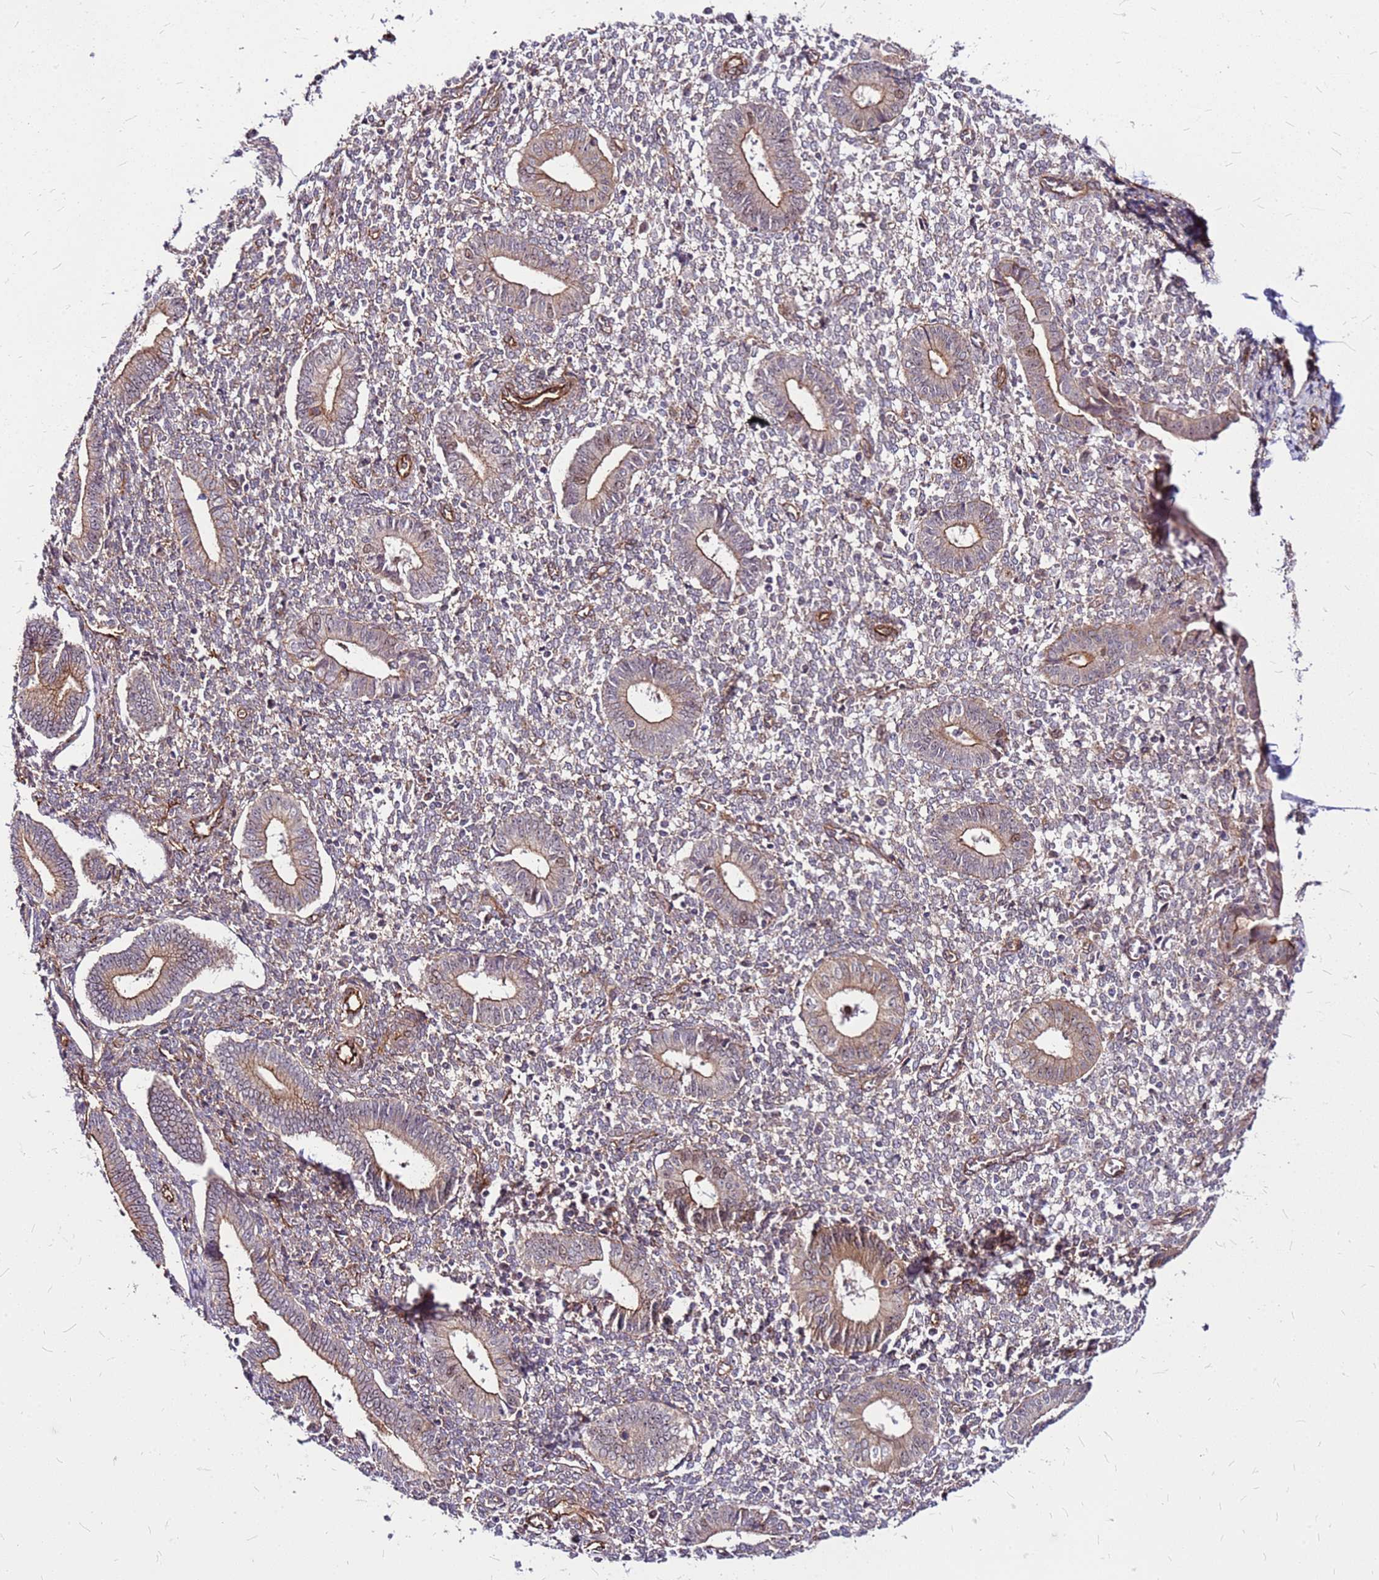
{"staining": {"intensity": "weak", "quantity": "25%-75%", "location": "cytoplasmic/membranous"}, "tissue": "endometrium", "cell_type": "Cells in endometrial stroma", "image_type": "normal", "snomed": [{"axis": "morphology", "description": "Normal tissue, NOS"}, {"axis": "topography", "description": "Endometrium"}], "caption": "Cells in endometrial stroma display low levels of weak cytoplasmic/membranous expression in approximately 25%-75% of cells in normal human endometrium. (DAB IHC with brightfield microscopy, high magnification).", "gene": "TOPAZ1", "patient": {"sex": "female", "age": 44}}